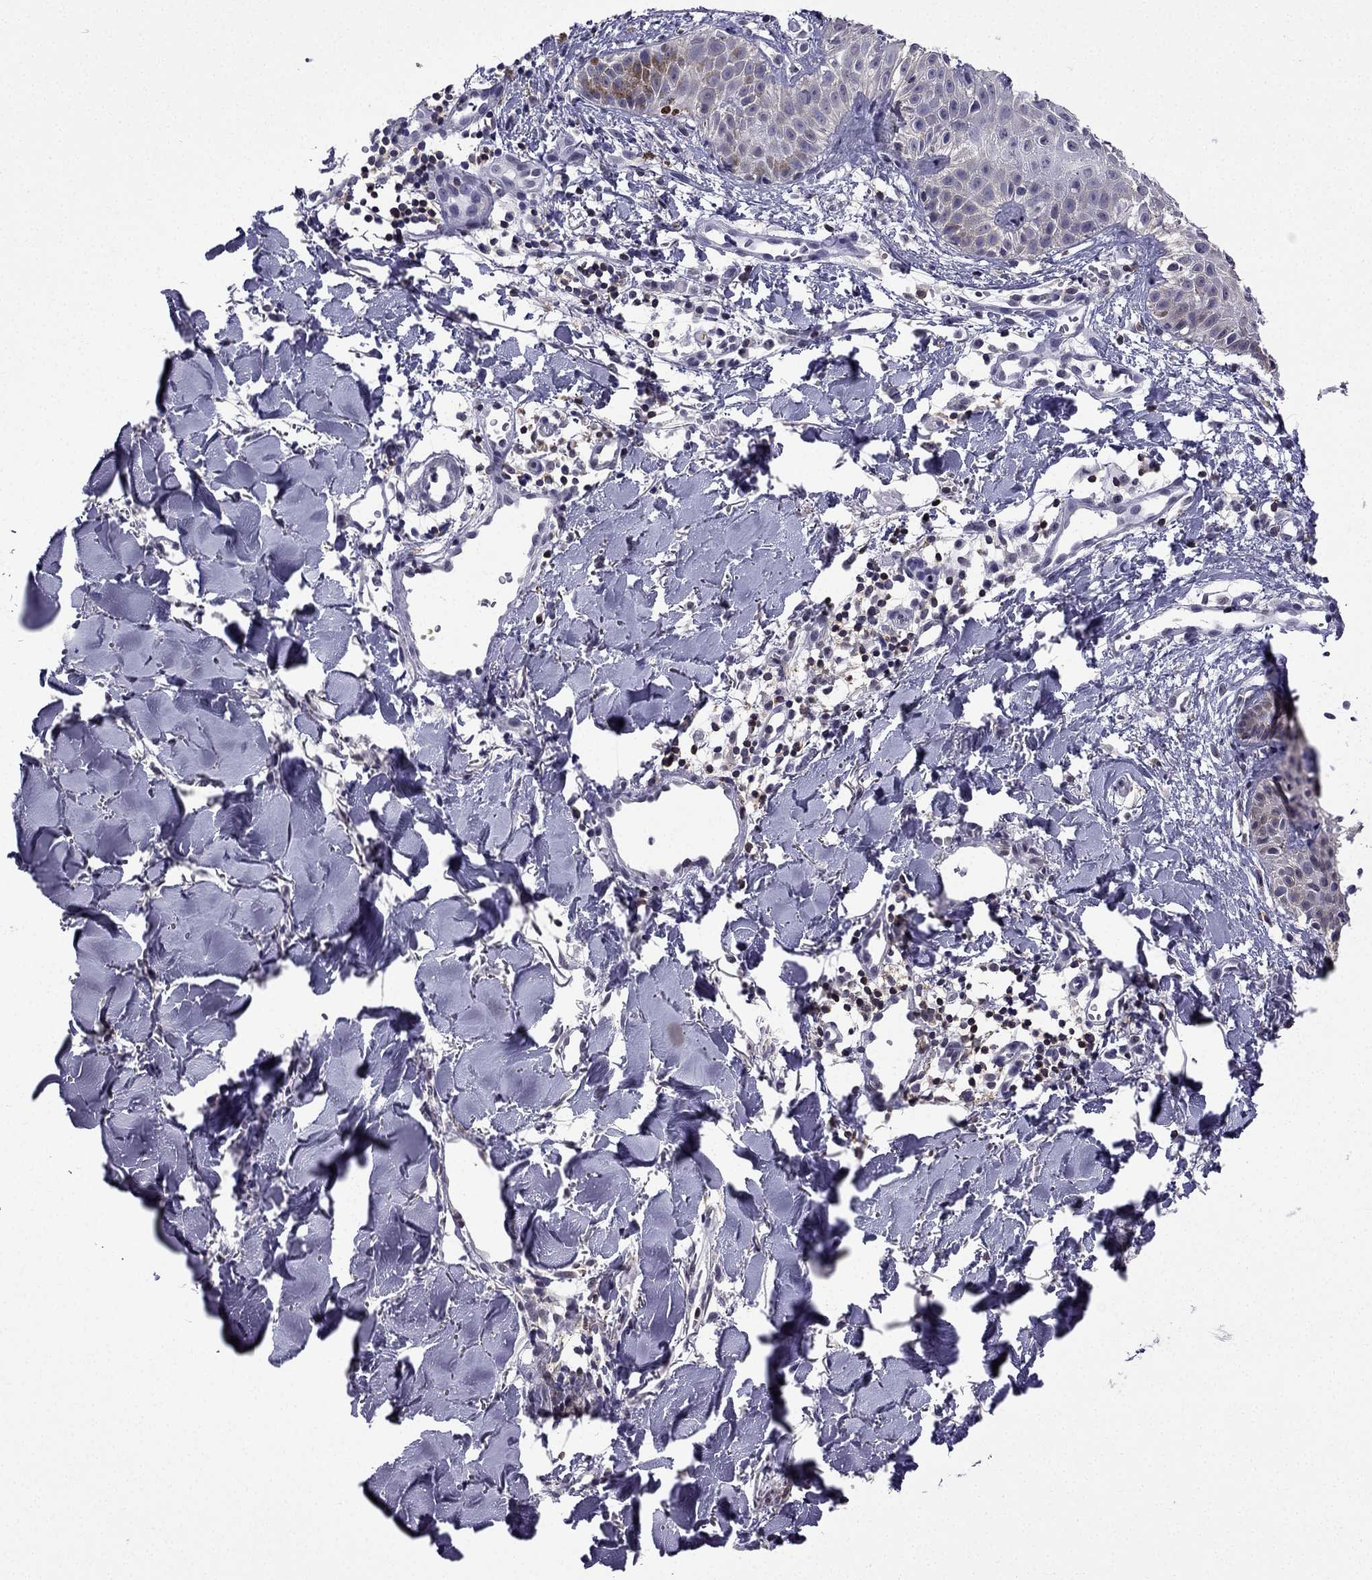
{"staining": {"intensity": "negative", "quantity": "none", "location": "none"}, "tissue": "melanoma", "cell_type": "Tumor cells", "image_type": "cancer", "snomed": [{"axis": "morphology", "description": "Malignant melanoma, NOS"}, {"axis": "topography", "description": "Skin"}], "caption": "High power microscopy image of an immunohistochemistry micrograph of melanoma, revealing no significant positivity in tumor cells.", "gene": "CCK", "patient": {"sex": "male", "age": 51}}